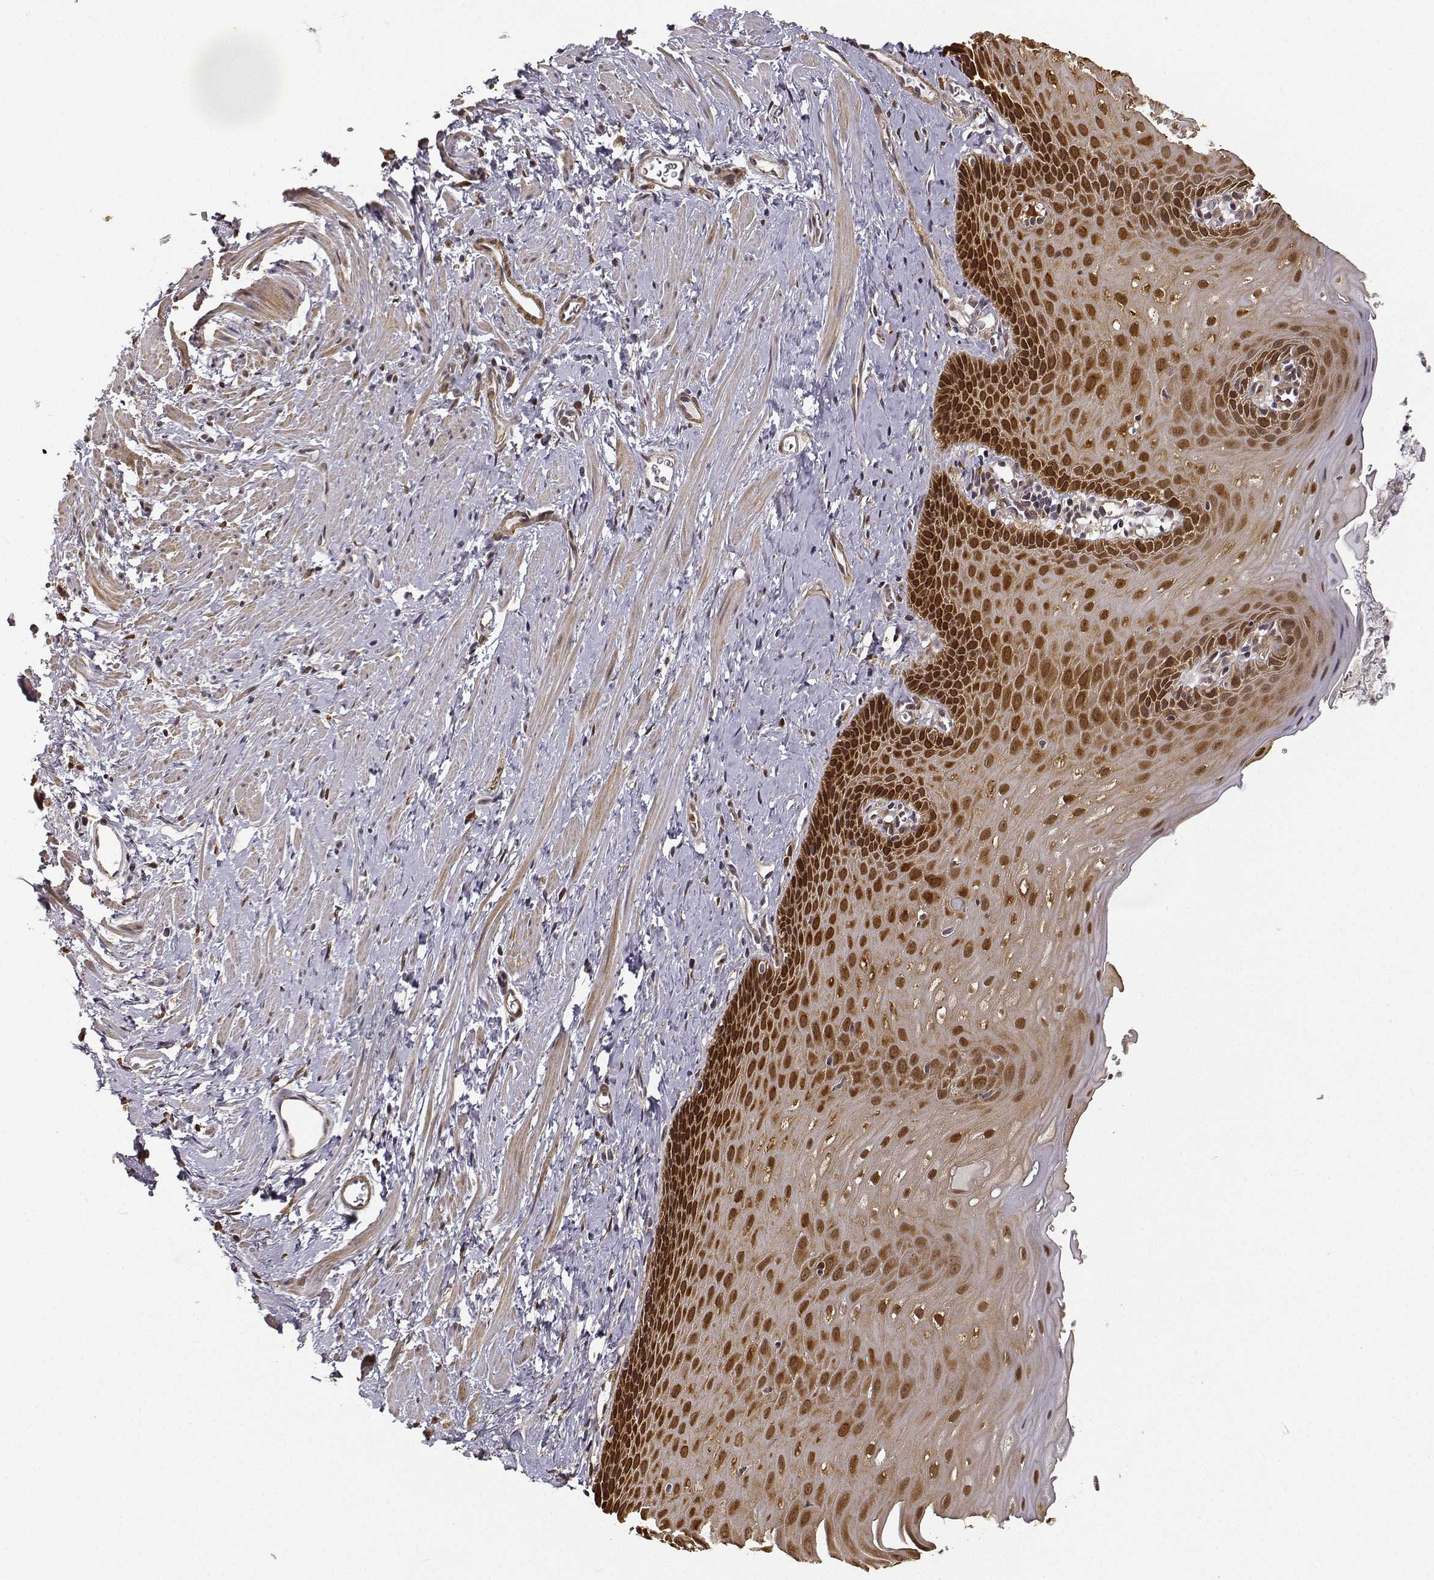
{"staining": {"intensity": "strong", "quantity": ">75%", "location": "cytoplasmic/membranous,nuclear"}, "tissue": "esophagus", "cell_type": "Squamous epithelial cells", "image_type": "normal", "snomed": [{"axis": "morphology", "description": "Normal tissue, NOS"}, {"axis": "topography", "description": "Esophagus"}], "caption": "Protein staining of benign esophagus demonstrates strong cytoplasmic/membranous,nuclear positivity in about >75% of squamous epithelial cells. The staining is performed using DAB brown chromogen to label protein expression. The nuclei are counter-stained blue using hematoxylin.", "gene": "PHGDH", "patient": {"sex": "male", "age": 64}}